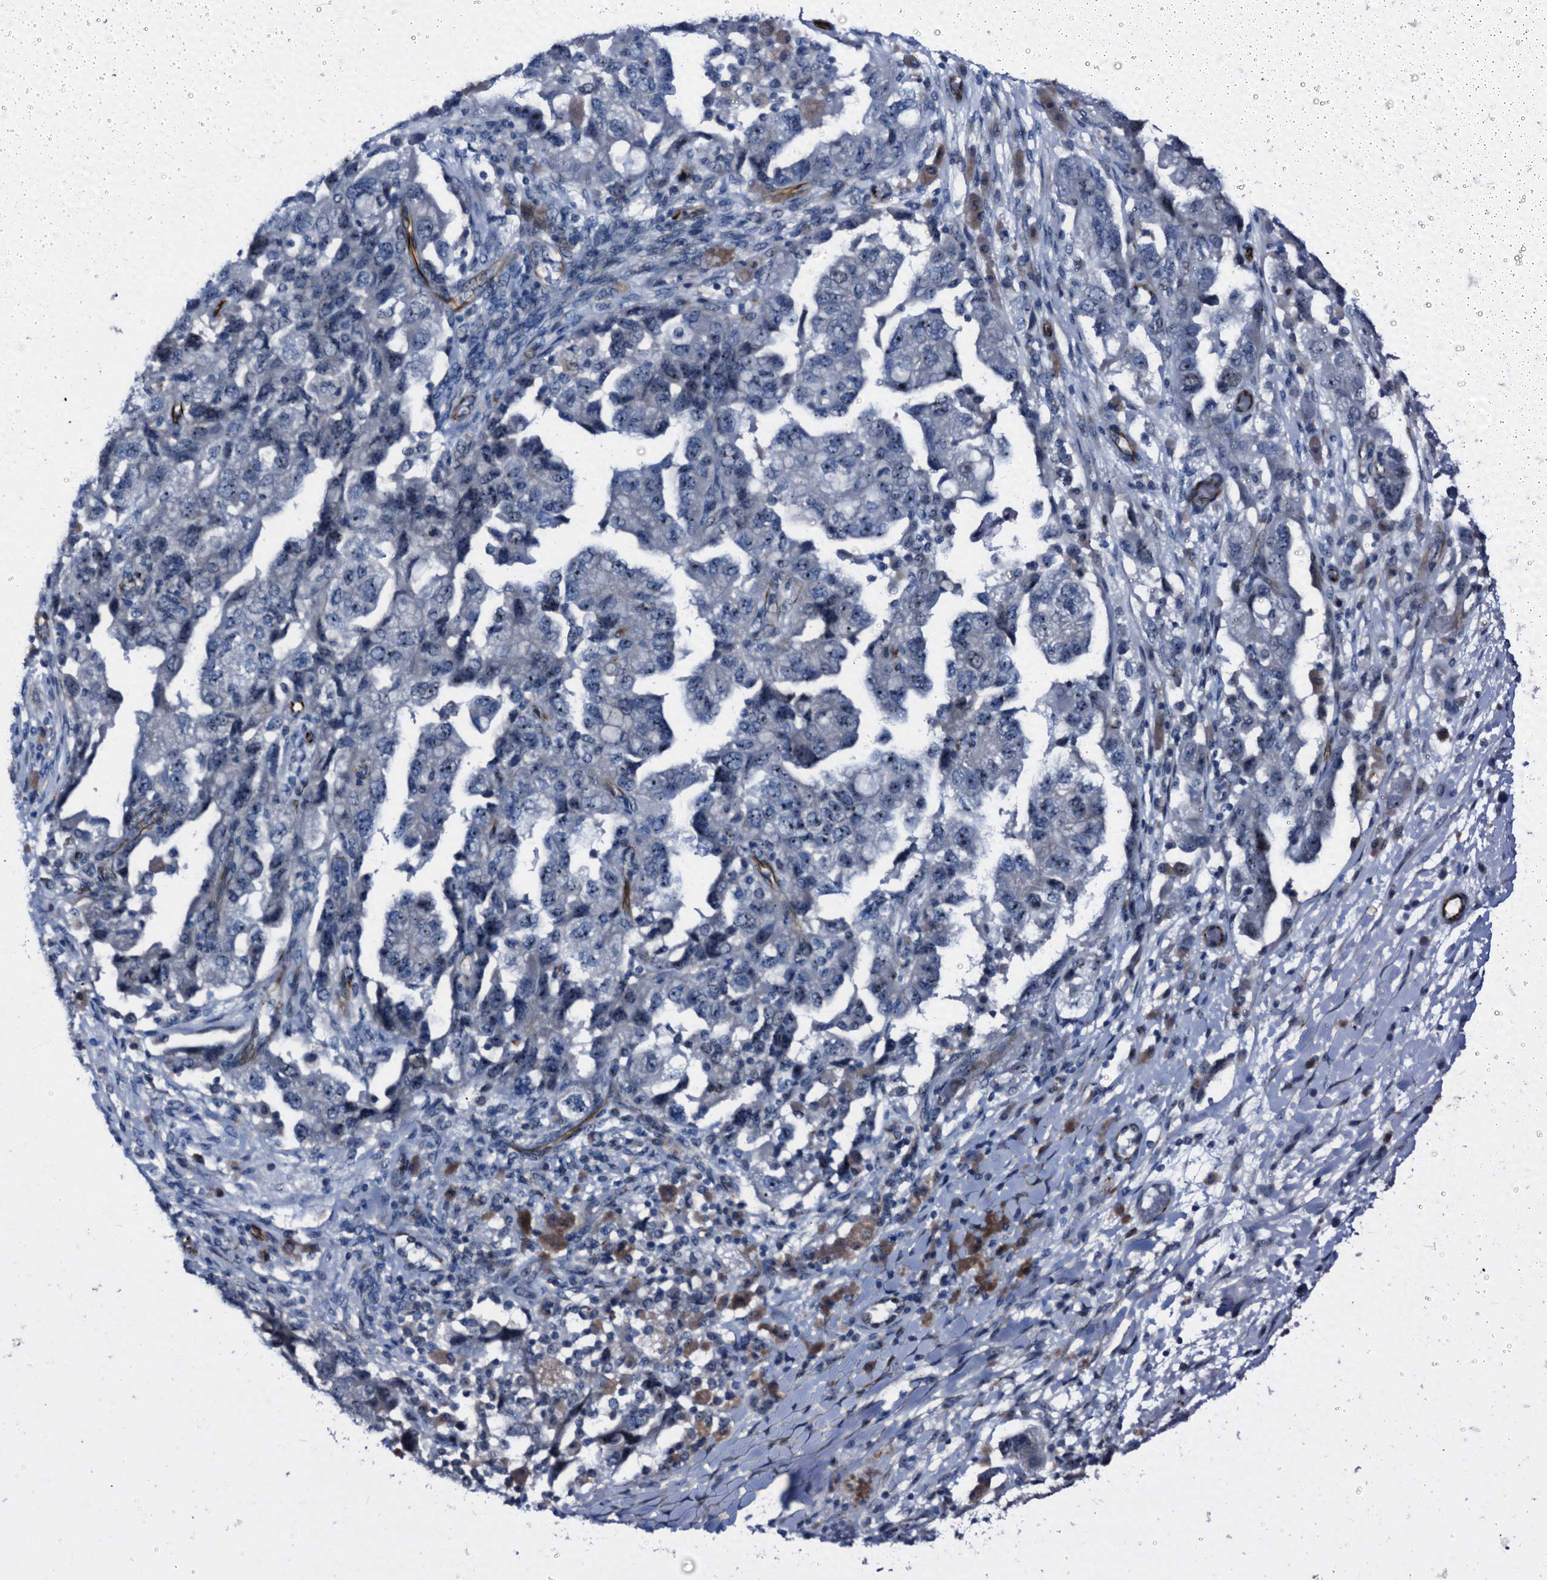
{"staining": {"intensity": "weak", "quantity": "<25%", "location": "nuclear"}, "tissue": "ovarian cancer", "cell_type": "Tumor cells", "image_type": "cancer", "snomed": [{"axis": "morphology", "description": "Carcinoma, NOS"}, {"axis": "morphology", "description": "Cystadenocarcinoma, serous, NOS"}, {"axis": "topography", "description": "Ovary"}], "caption": "The histopathology image exhibits no staining of tumor cells in ovarian cancer.", "gene": "EMG1", "patient": {"sex": "female", "age": 69}}